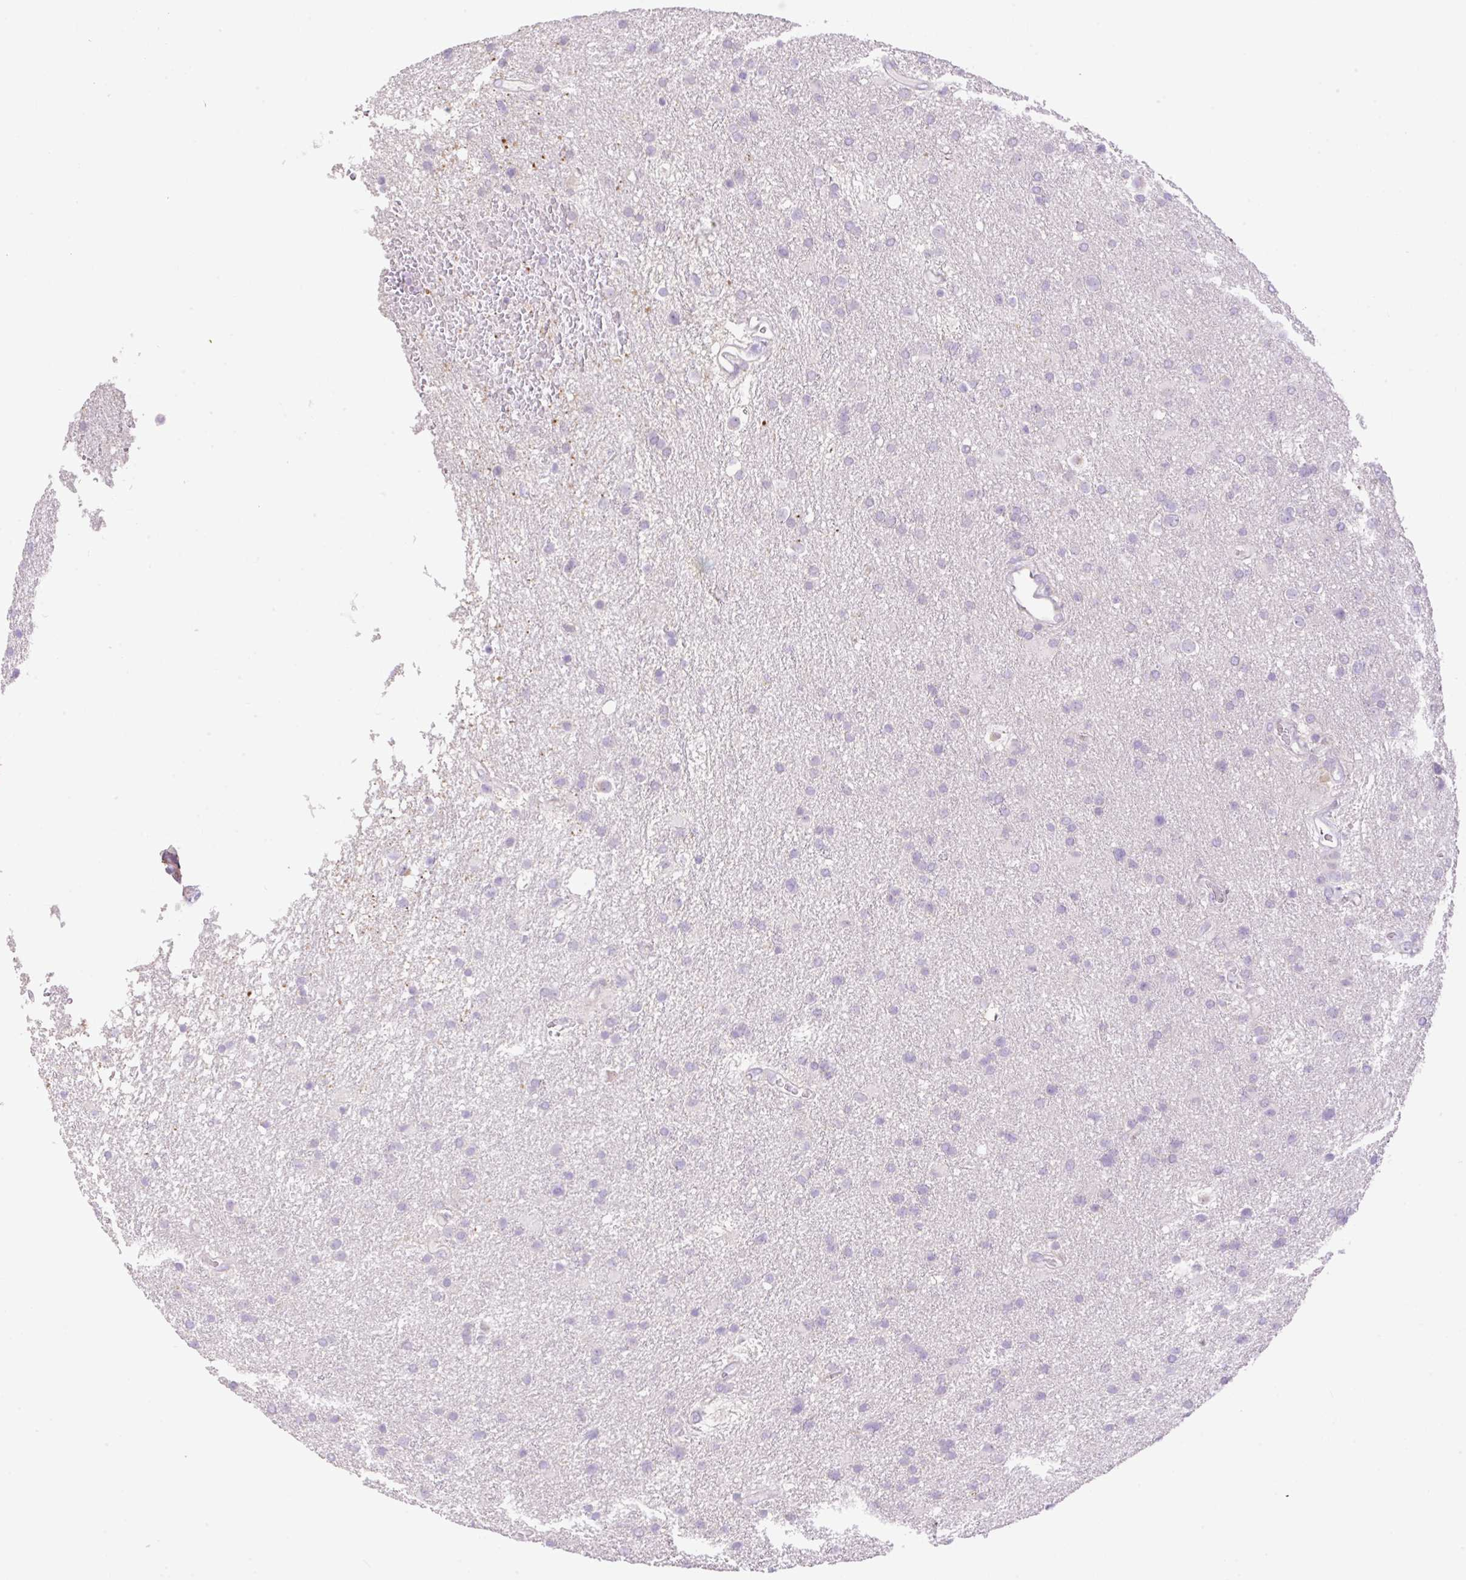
{"staining": {"intensity": "negative", "quantity": "none", "location": "none"}, "tissue": "glioma", "cell_type": "Tumor cells", "image_type": "cancer", "snomed": [{"axis": "morphology", "description": "Glioma, malignant, Low grade"}, {"axis": "topography", "description": "Brain"}], "caption": "Immunohistochemical staining of glioma displays no significant staining in tumor cells. Brightfield microscopy of IHC stained with DAB (brown) and hematoxylin (blue), captured at high magnification.", "gene": "VPS25", "patient": {"sex": "female", "age": 32}}